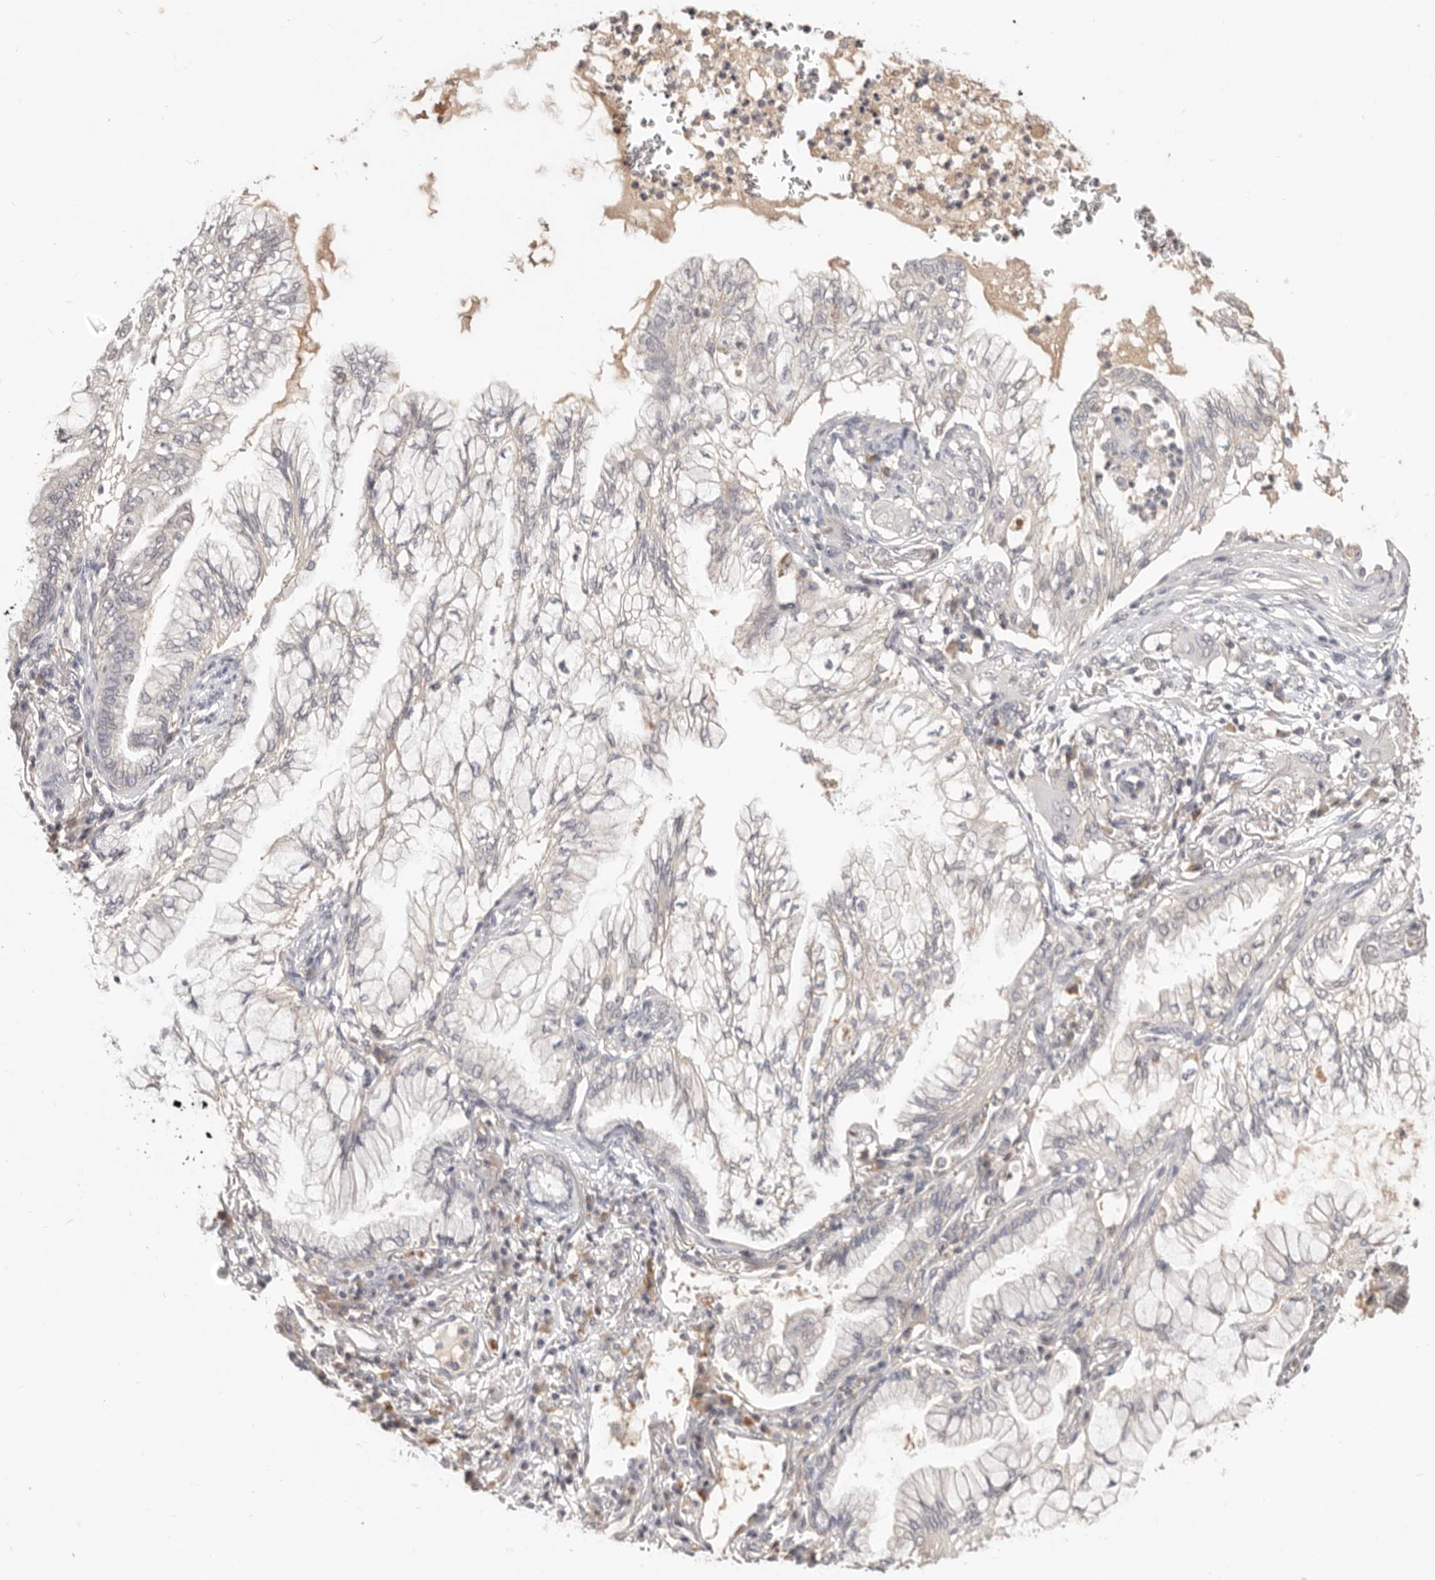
{"staining": {"intensity": "negative", "quantity": "none", "location": "none"}, "tissue": "lung cancer", "cell_type": "Tumor cells", "image_type": "cancer", "snomed": [{"axis": "morphology", "description": "Adenocarcinoma, NOS"}, {"axis": "topography", "description": "Lung"}], "caption": "A high-resolution histopathology image shows immunohistochemistry (IHC) staining of adenocarcinoma (lung), which reveals no significant positivity in tumor cells.", "gene": "TSPAN13", "patient": {"sex": "female", "age": 70}}